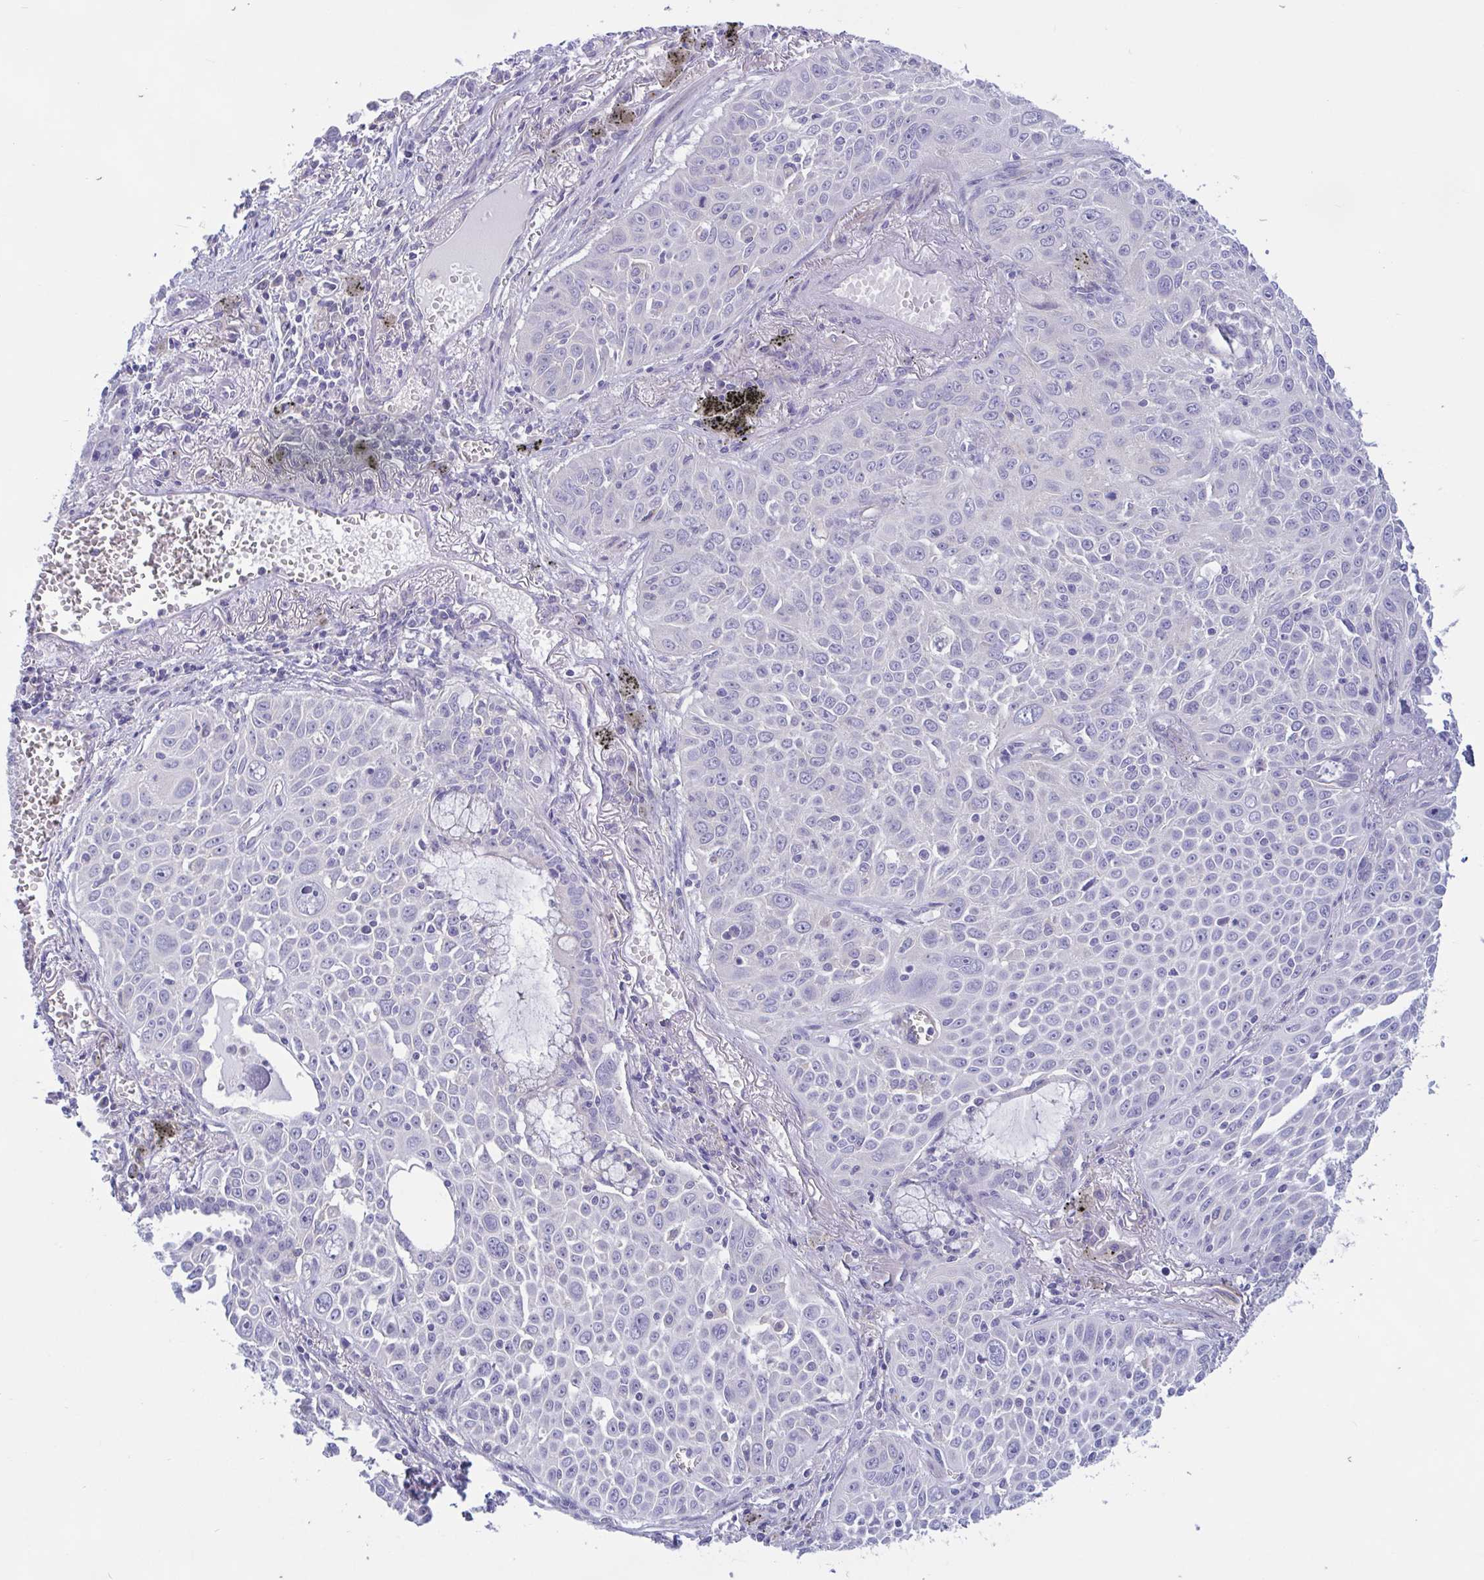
{"staining": {"intensity": "negative", "quantity": "none", "location": "none"}, "tissue": "lung cancer", "cell_type": "Tumor cells", "image_type": "cancer", "snomed": [{"axis": "morphology", "description": "Squamous cell carcinoma, NOS"}, {"axis": "morphology", "description": "Squamous cell carcinoma, metastatic, NOS"}, {"axis": "topography", "description": "Lymph node"}, {"axis": "topography", "description": "Lung"}], "caption": "Protein analysis of lung cancer (squamous cell carcinoma) exhibits no significant staining in tumor cells. The staining was performed using DAB (3,3'-diaminobenzidine) to visualize the protein expression in brown, while the nuclei were stained in blue with hematoxylin (Magnification: 20x).", "gene": "OXLD1", "patient": {"sex": "female", "age": 62}}